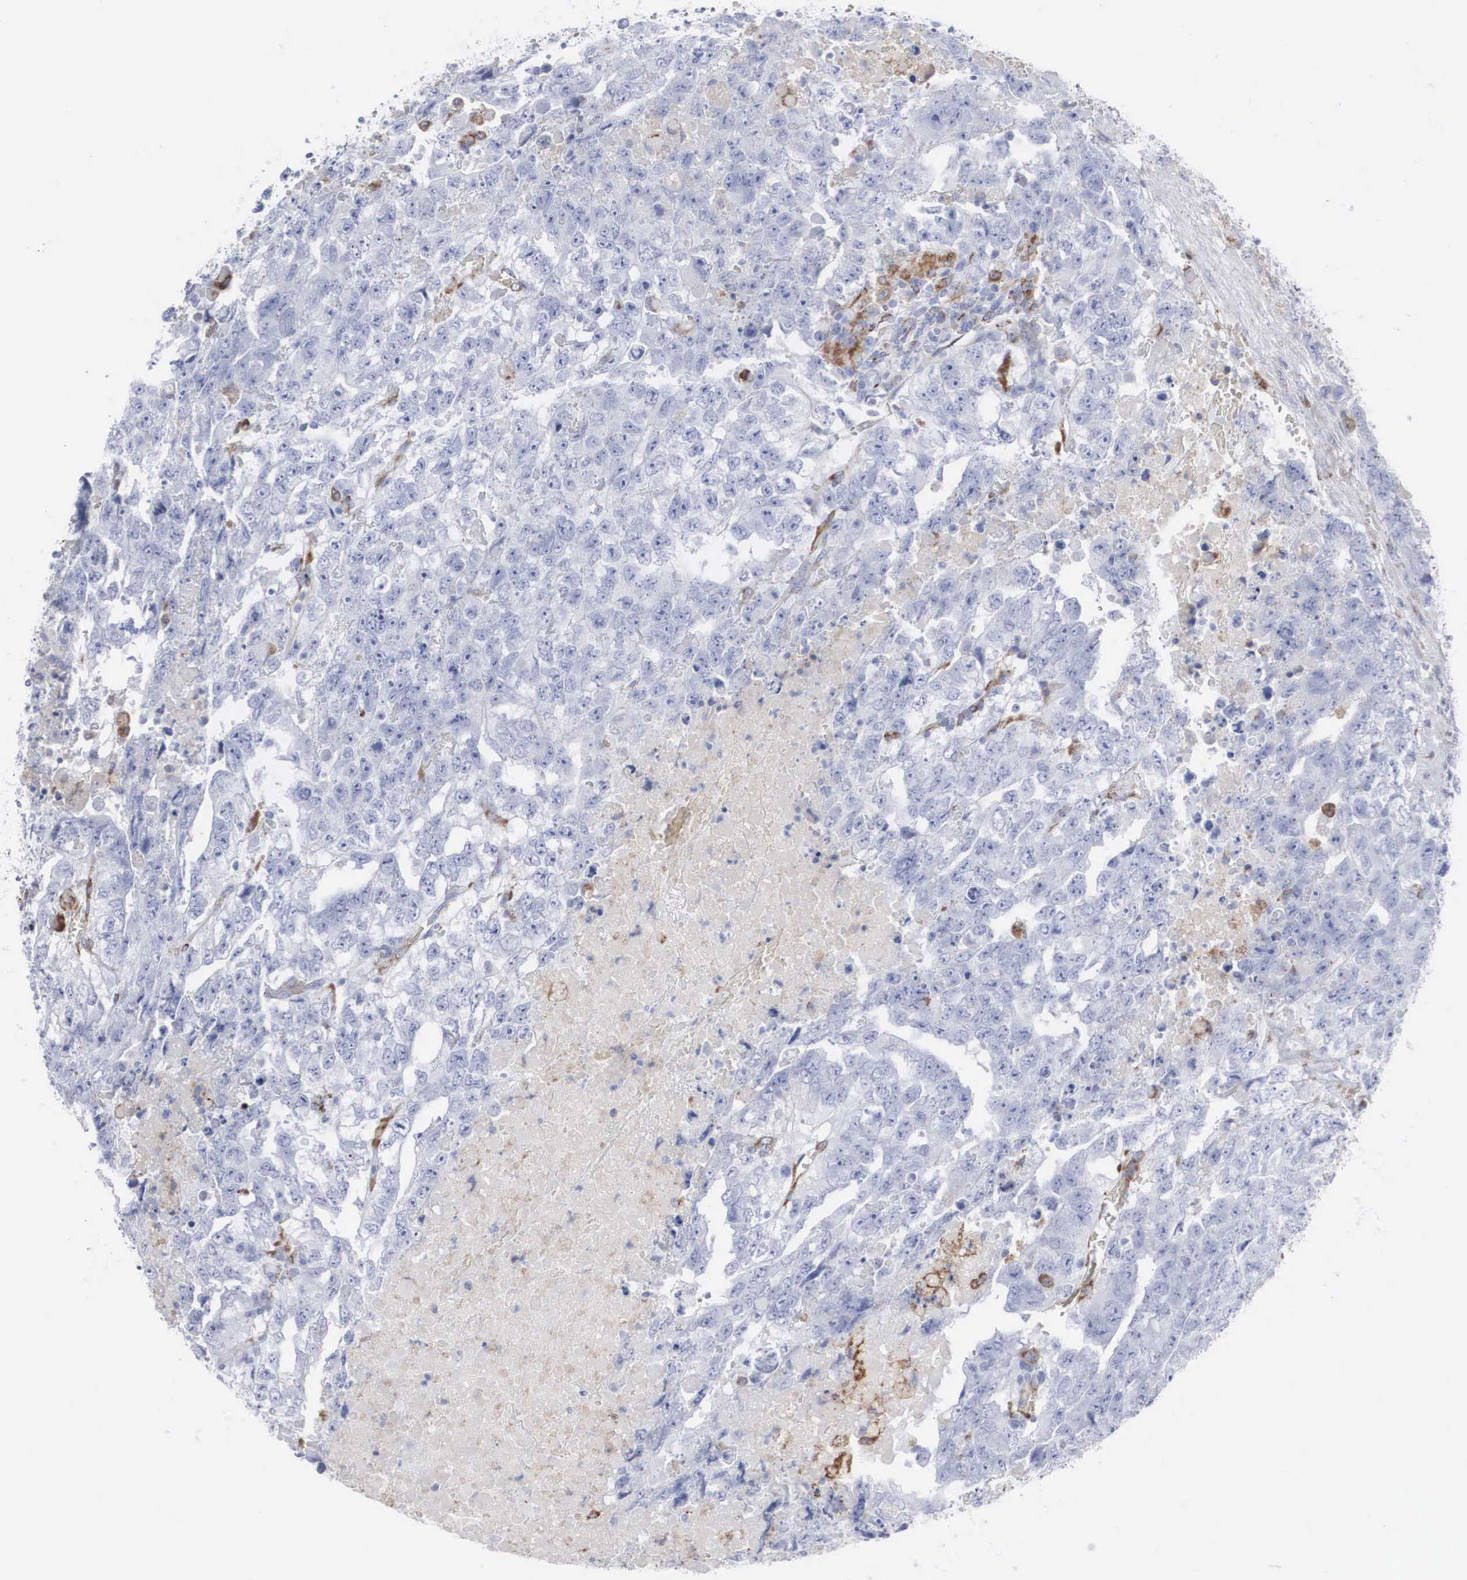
{"staining": {"intensity": "moderate", "quantity": "<25%", "location": "cytoplasmic/membranous"}, "tissue": "testis cancer", "cell_type": "Tumor cells", "image_type": "cancer", "snomed": [{"axis": "morphology", "description": "Carcinoma, Embryonal, NOS"}, {"axis": "topography", "description": "Testis"}], "caption": "Testis cancer stained with a protein marker shows moderate staining in tumor cells.", "gene": "LGALS3BP", "patient": {"sex": "male", "age": 36}}